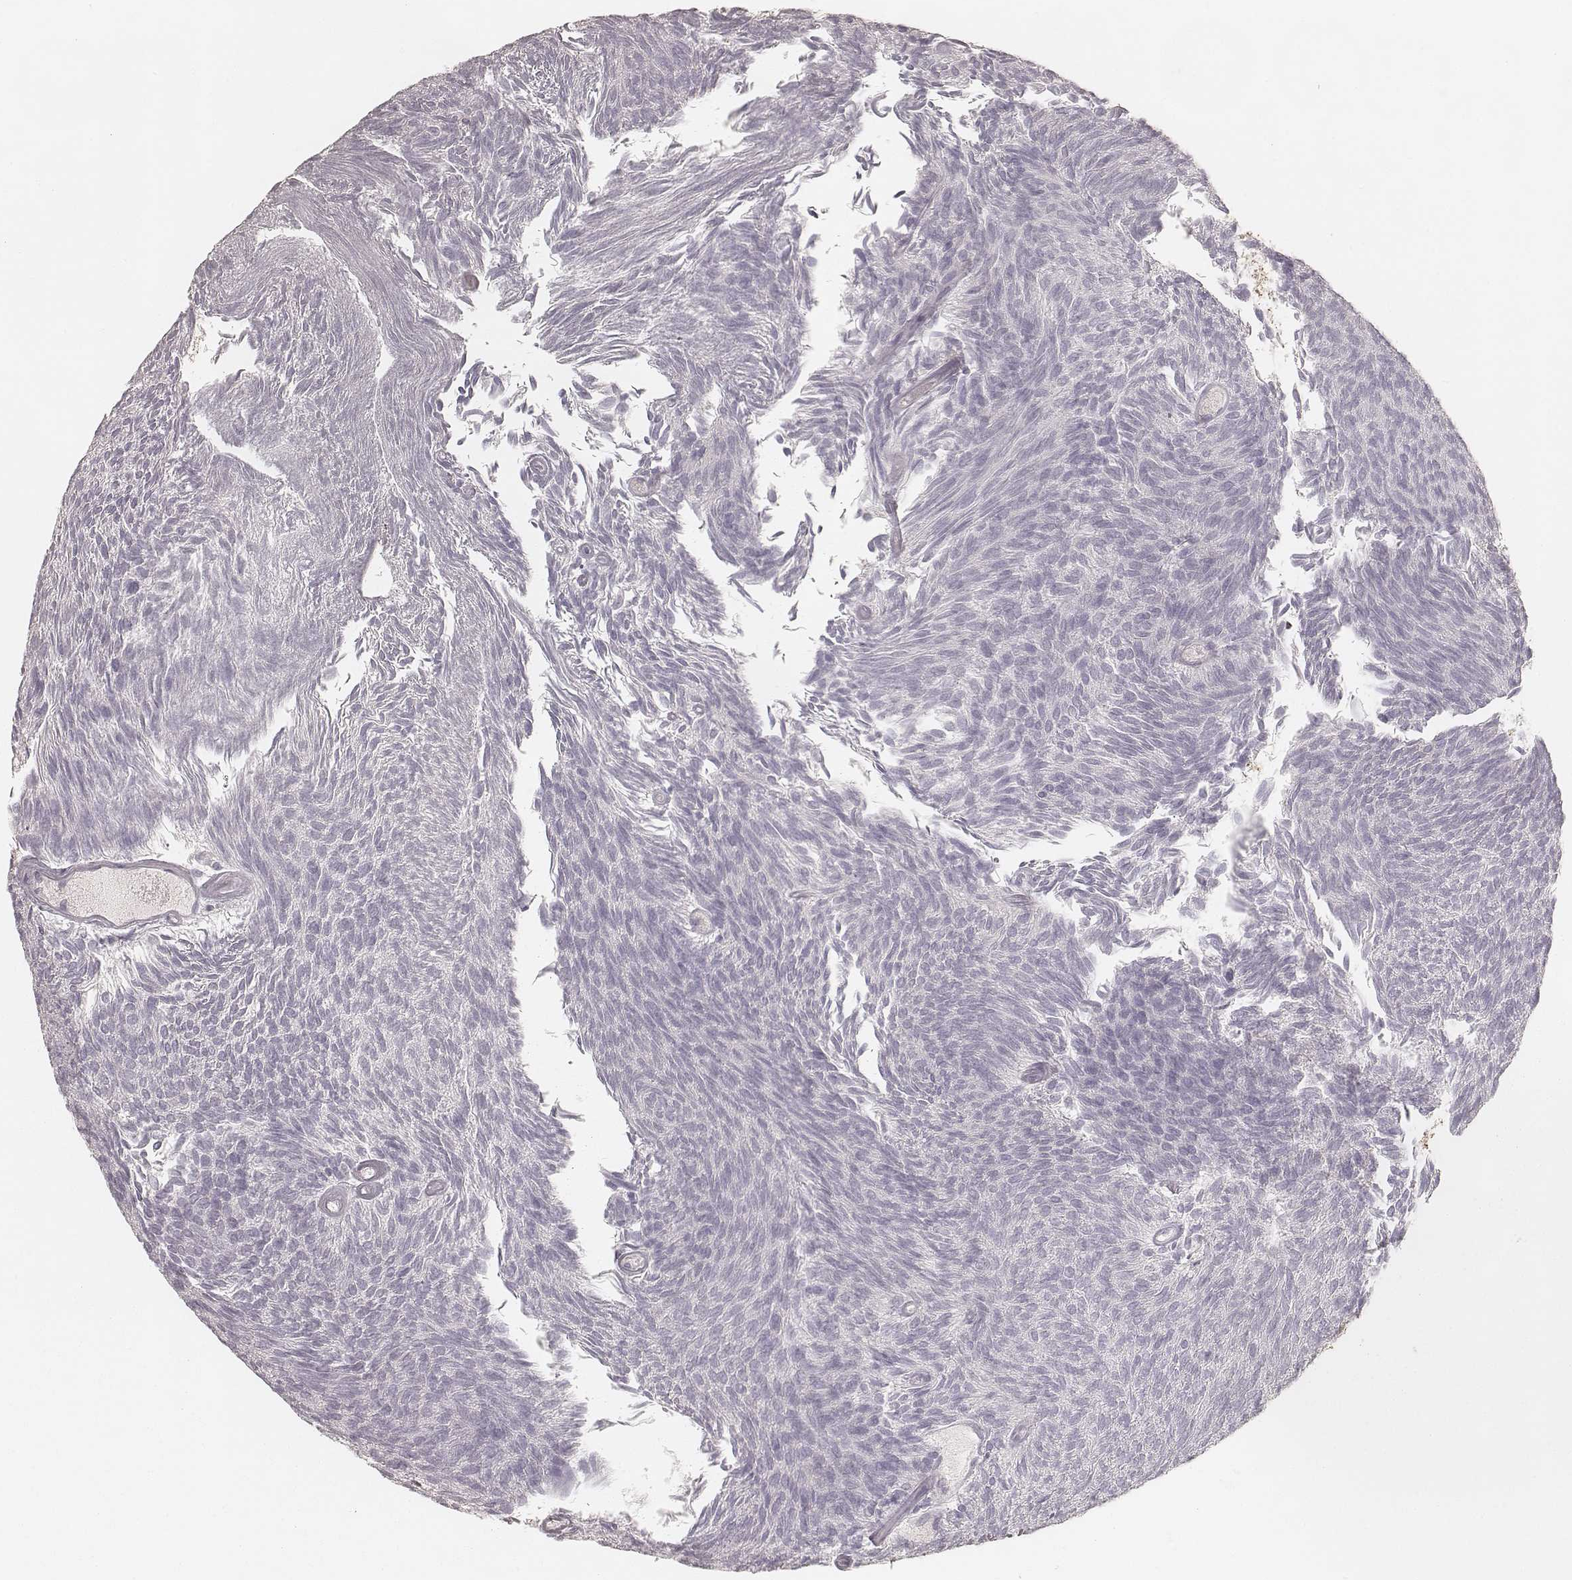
{"staining": {"intensity": "negative", "quantity": "none", "location": "none"}, "tissue": "urothelial cancer", "cell_type": "Tumor cells", "image_type": "cancer", "snomed": [{"axis": "morphology", "description": "Urothelial carcinoma, Low grade"}, {"axis": "topography", "description": "Urinary bladder"}], "caption": "Protein analysis of urothelial cancer shows no significant staining in tumor cells.", "gene": "CS", "patient": {"sex": "male", "age": 77}}